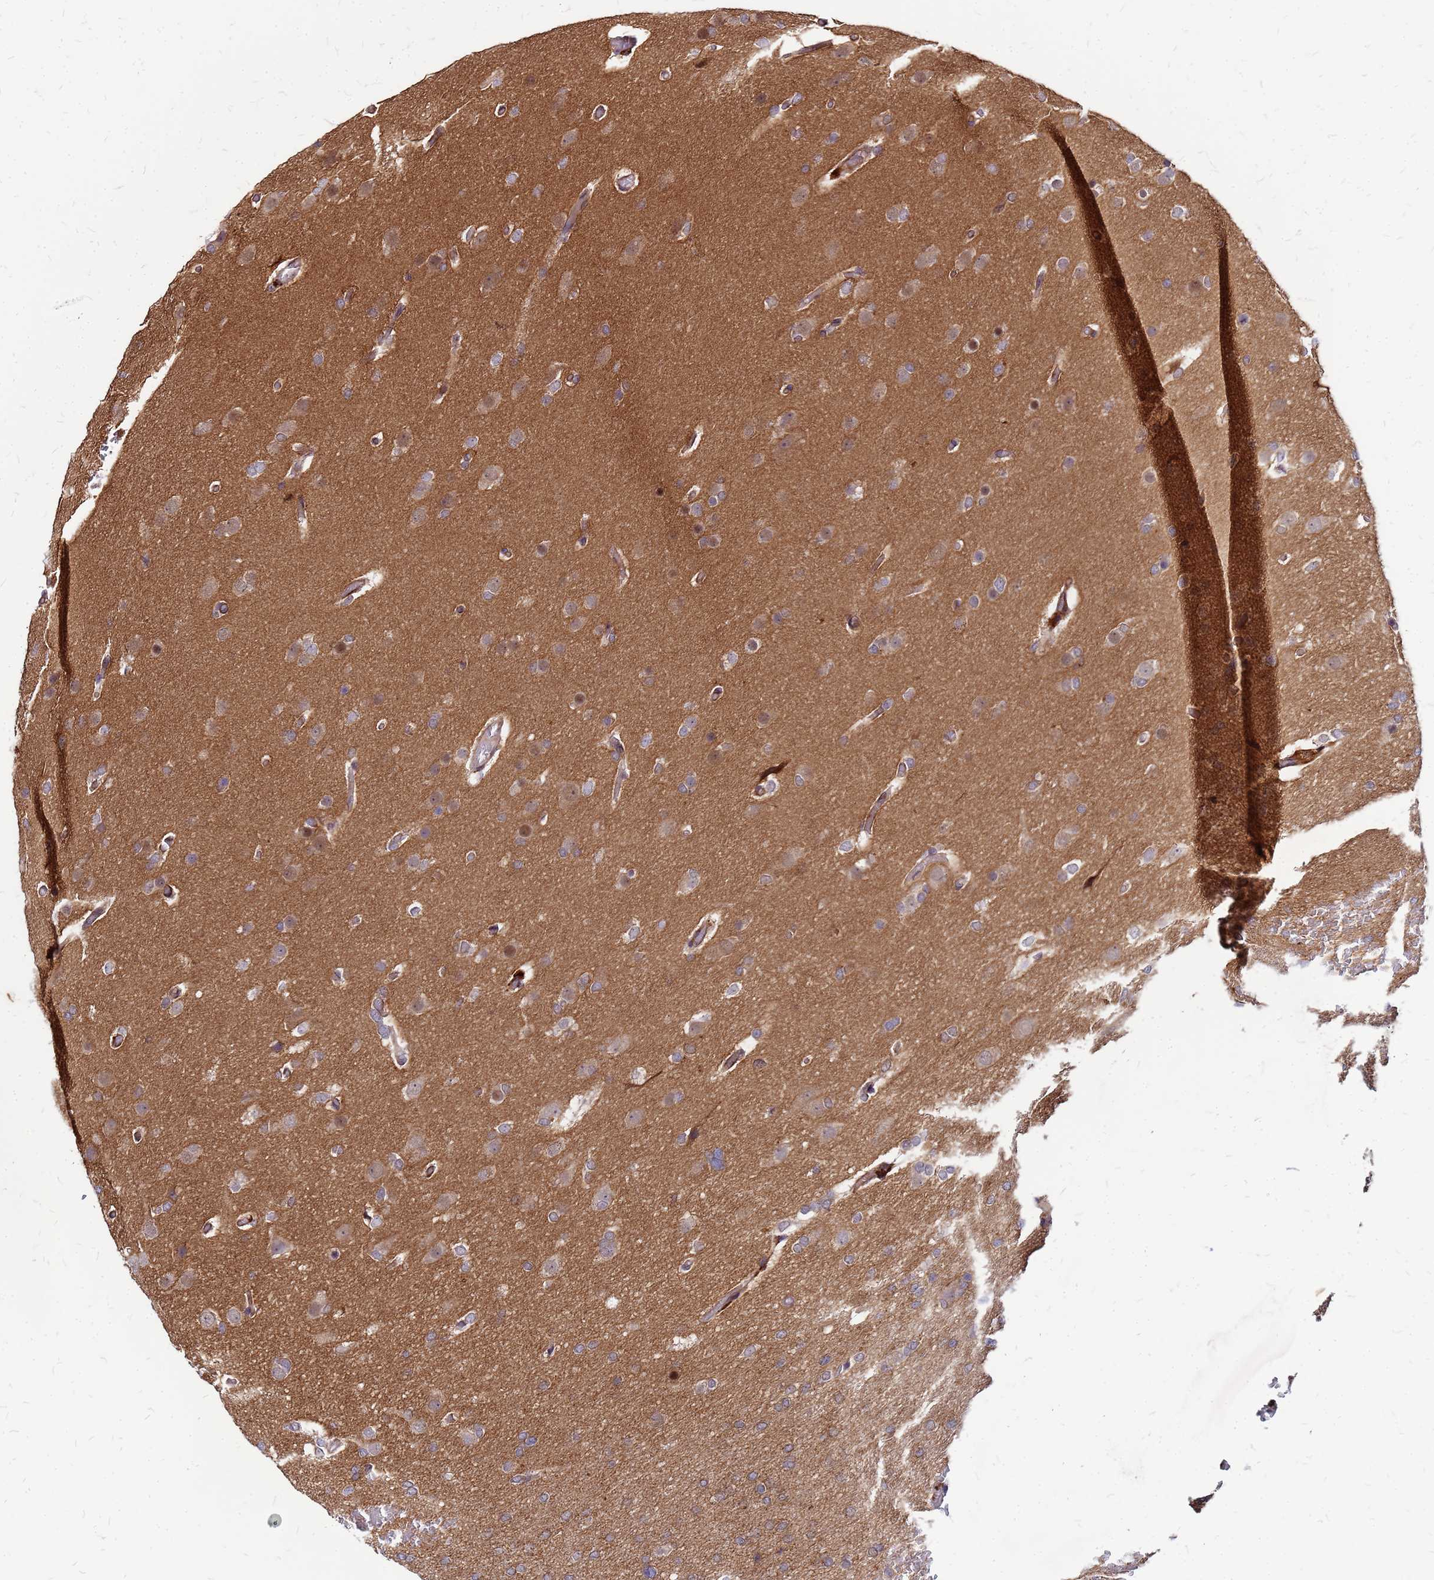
{"staining": {"intensity": "negative", "quantity": "none", "location": "none"}, "tissue": "glioma", "cell_type": "Tumor cells", "image_type": "cancer", "snomed": [{"axis": "morphology", "description": "Glioma, malignant, High grade"}, {"axis": "topography", "description": "Cerebral cortex"}], "caption": "A photomicrograph of human malignant glioma (high-grade) is negative for staining in tumor cells.", "gene": "CYBC1", "patient": {"sex": "female", "age": 36}}